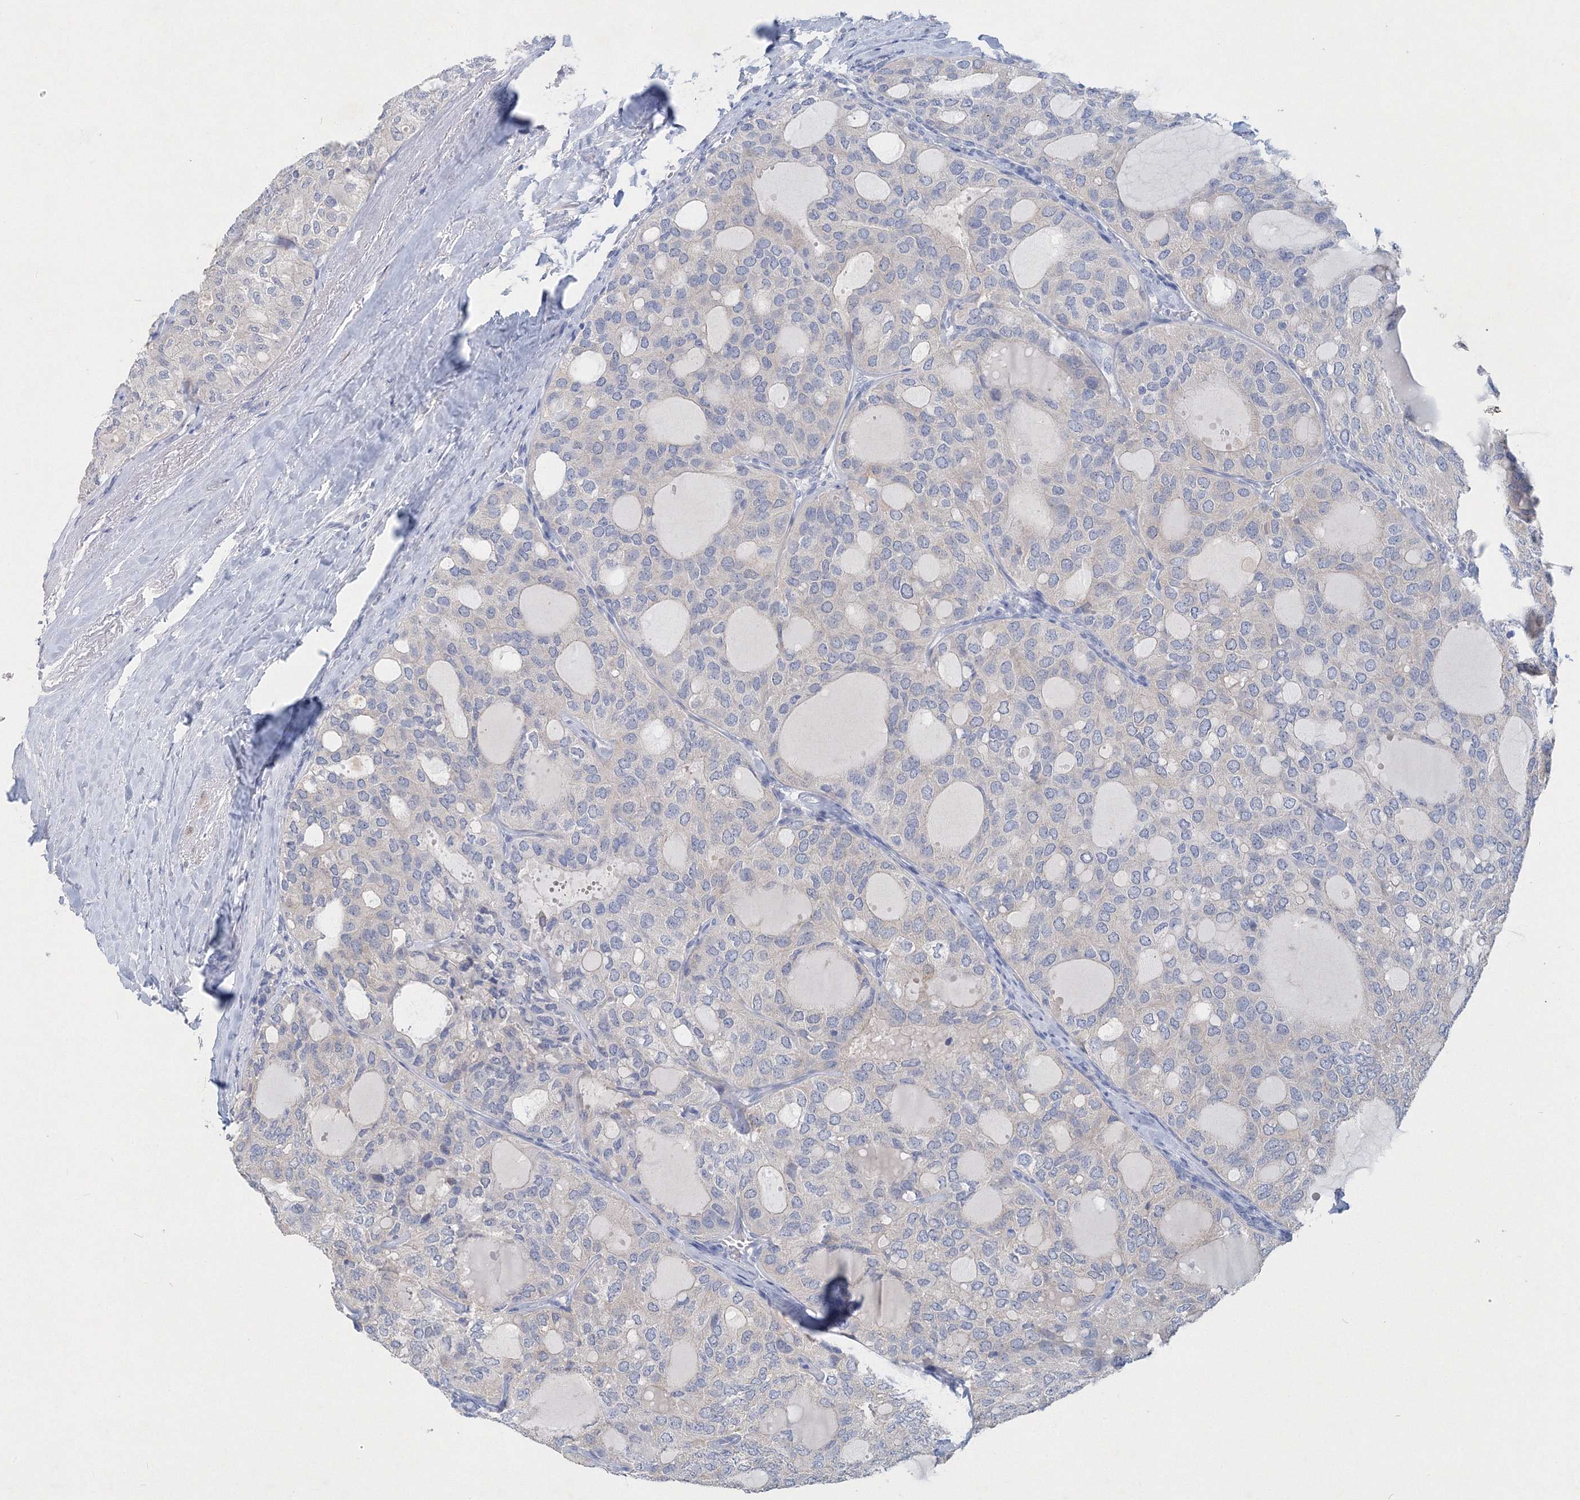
{"staining": {"intensity": "weak", "quantity": "<25%", "location": "cytoplasmic/membranous"}, "tissue": "thyroid cancer", "cell_type": "Tumor cells", "image_type": "cancer", "snomed": [{"axis": "morphology", "description": "Follicular adenoma carcinoma, NOS"}, {"axis": "topography", "description": "Thyroid gland"}], "caption": "An IHC micrograph of thyroid follicular adenoma carcinoma is shown. There is no staining in tumor cells of thyroid follicular adenoma carcinoma.", "gene": "OSBPL6", "patient": {"sex": "male", "age": 75}}